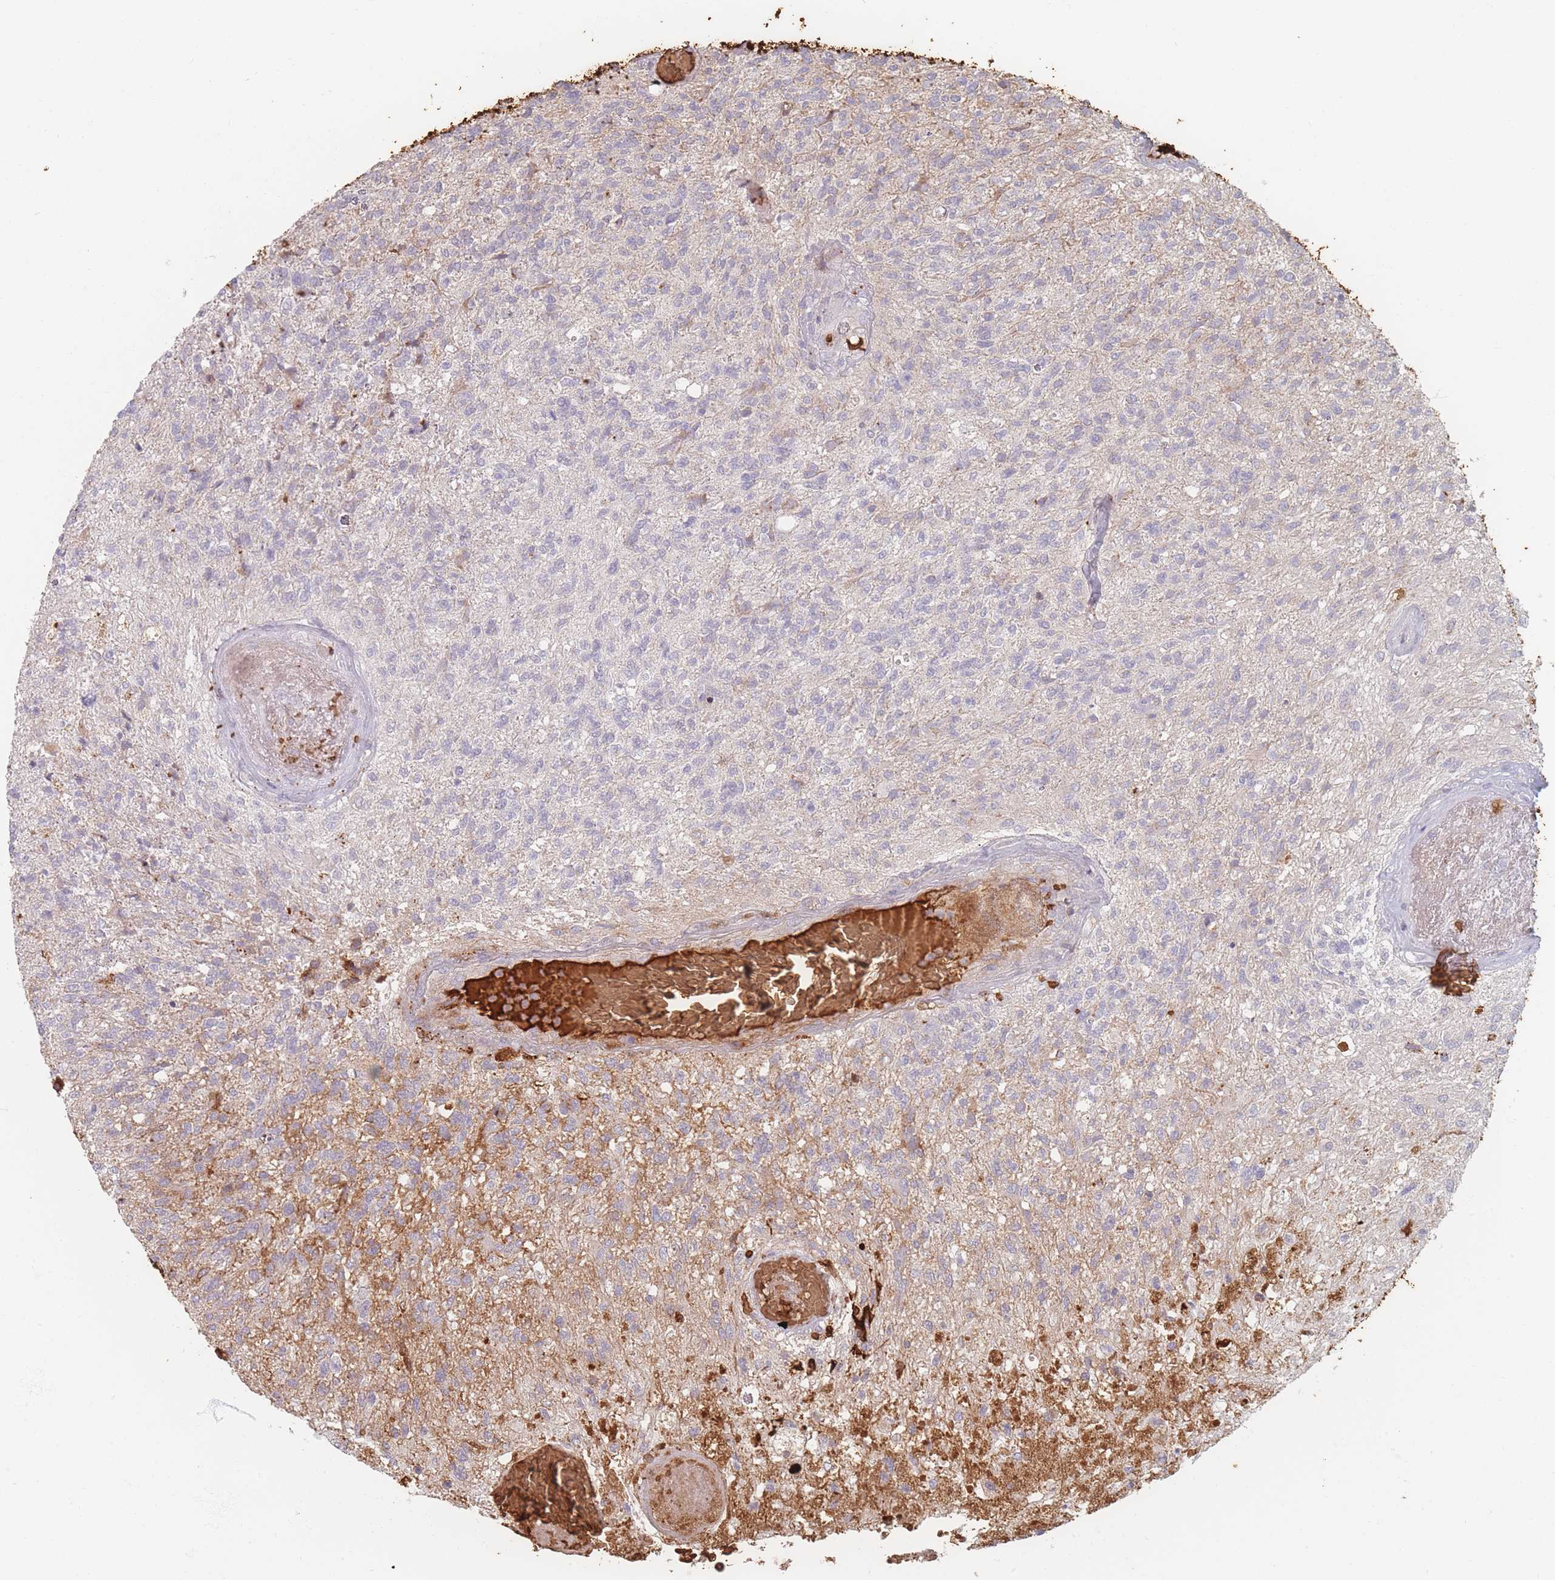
{"staining": {"intensity": "negative", "quantity": "none", "location": "none"}, "tissue": "glioma", "cell_type": "Tumor cells", "image_type": "cancer", "snomed": [{"axis": "morphology", "description": "Glioma, malignant, High grade"}, {"axis": "topography", "description": "Brain"}], "caption": "DAB immunohistochemical staining of human glioma displays no significant staining in tumor cells.", "gene": "SLC2A6", "patient": {"sex": "male", "age": 56}}